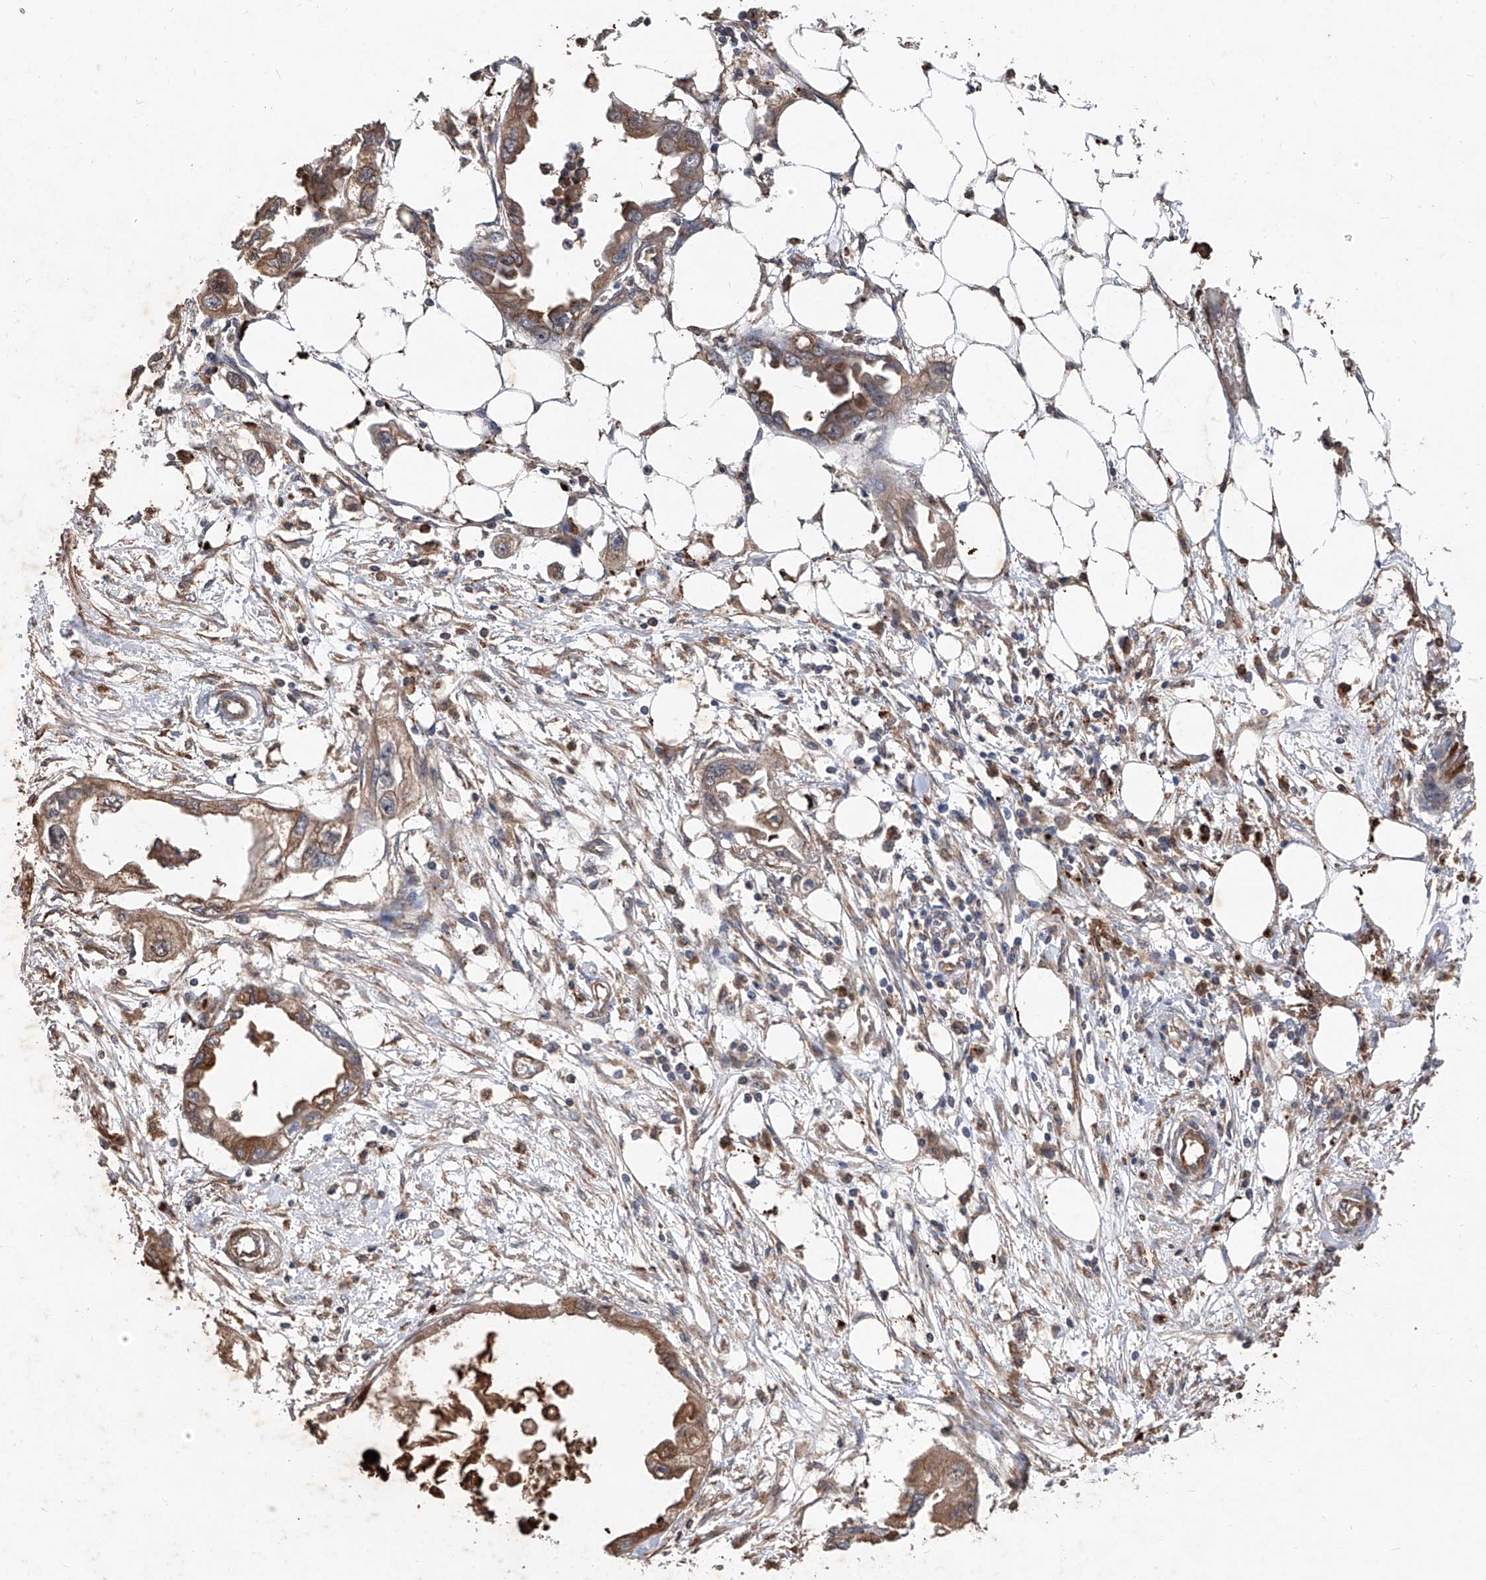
{"staining": {"intensity": "moderate", "quantity": ">75%", "location": "cytoplasmic/membranous"}, "tissue": "endometrial cancer", "cell_type": "Tumor cells", "image_type": "cancer", "snomed": [{"axis": "morphology", "description": "Adenocarcinoma, NOS"}, {"axis": "morphology", "description": "Adenocarcinoma, metastatic, NOS"}, {"axis": "topography", "description": "Adipose tissue"}, {"axis": "topography", "description": "Endometrium"}], "caption": "Brown immunohistochemical staining in human endometrial adenocarcinoma exhibits moderate cytoplasmic/membranous expression in approximately >75% of tumor cells.", "gene": "EDN1", "patient": {"sex": "female", "age": 67}}